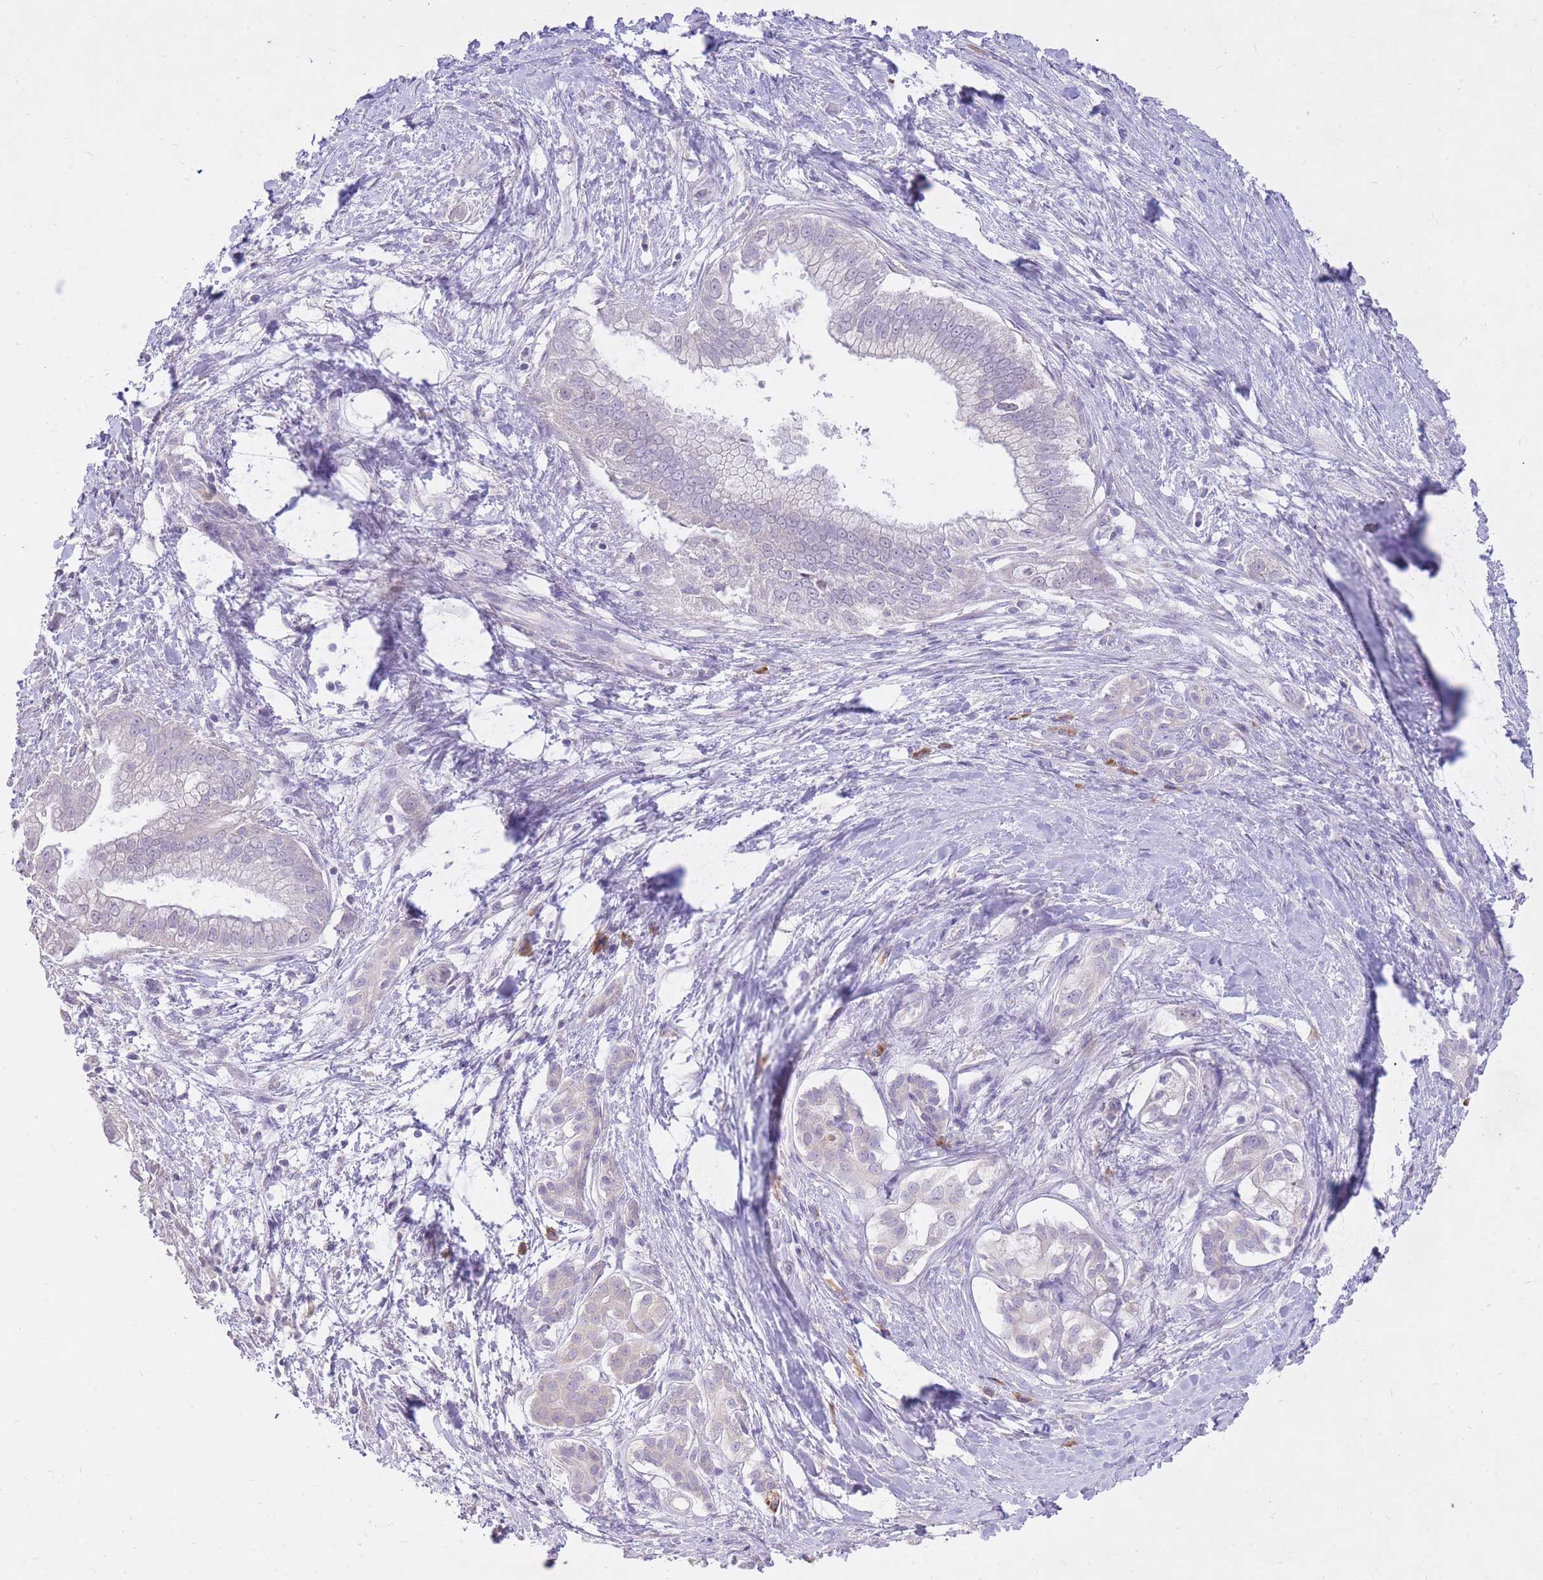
{"staining": {"intensity": "negative", "quantity": "none", "location": "none"}, "tissue": "pancreatic cancer", "cell_type": "Tumor cells", "image_type": "cancer", "snomed": [{"axis": "morphology", "description": "Adenocarcinoma, NOS"}, {"axis": "topography", "description": "Pancreas"}], "caption": "Immunohistochemistry (IHC) photomicrograph of neoplastic tissue: human pancreatic adenocarcinoma stained with DAB (3,3'-diaminobenzidine) demonstrates no significant protein expression in tumor cells.", "gene": "FRG2C", "patient": {"sex": "male", "age": 70}}